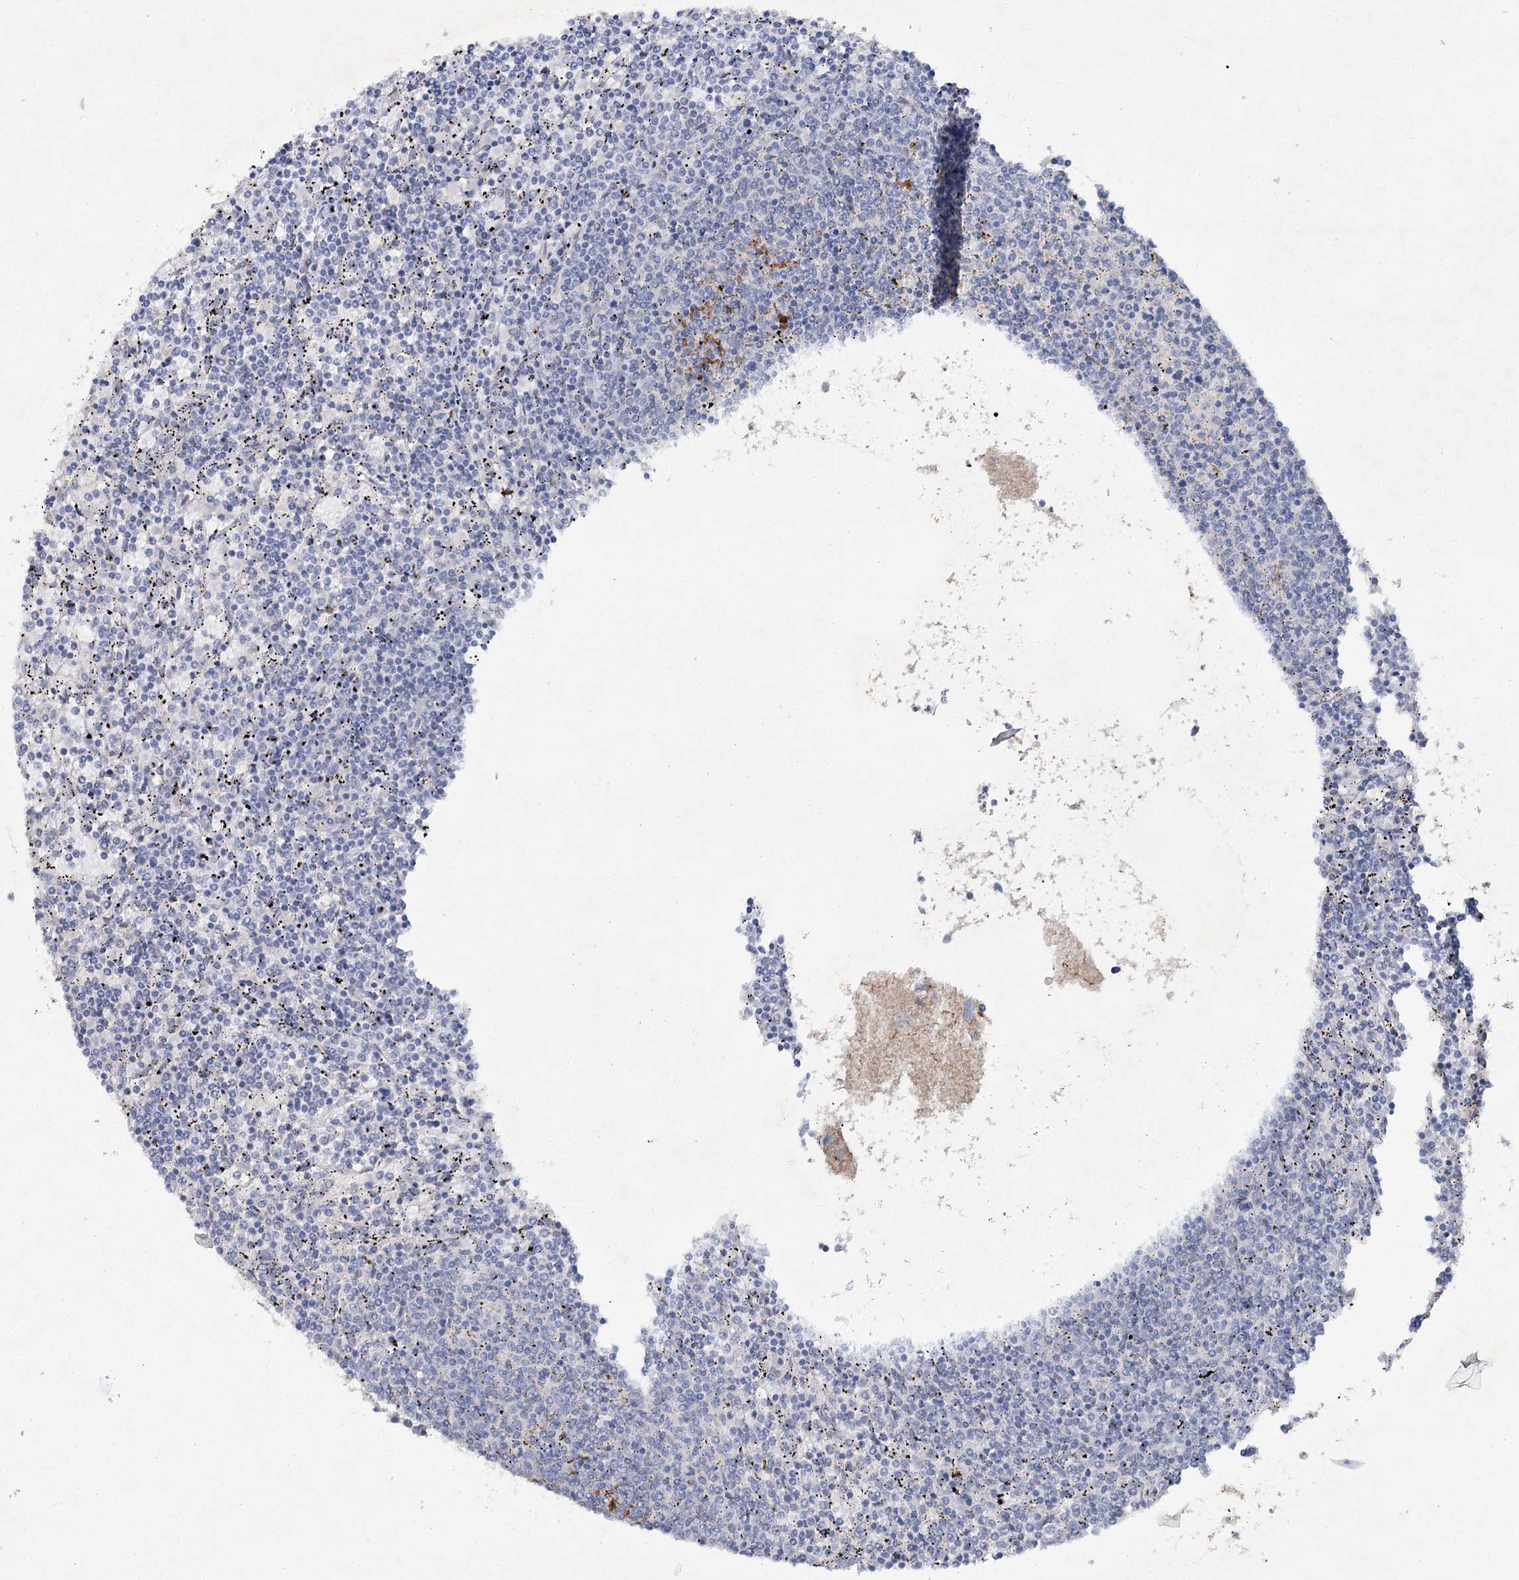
{"staining": {"intensity": "negative", "quantity": "none", "location": "none"}, "tissue": "lymphoma", "cell_type": "Tumor cells", "image_type": "cancer", "snomed": [{"axis": "morphology", "description": "Malignant lymphoma, non-Hodgkin's type, Low grade"}, {"axis": "topography", "description": "Spleen"}], "caption": "There is no significant positivity in tumor cells of malignant lymphoma, non-Hodgkin's type (low-grade). The staining is performed using DAB (3,3'-diaminobenzidine) brown chromogen with nuclei counter-stained in using hematoxylin.", "gene": "RFX6", "patient": {"sex": "female", "age": 50}}